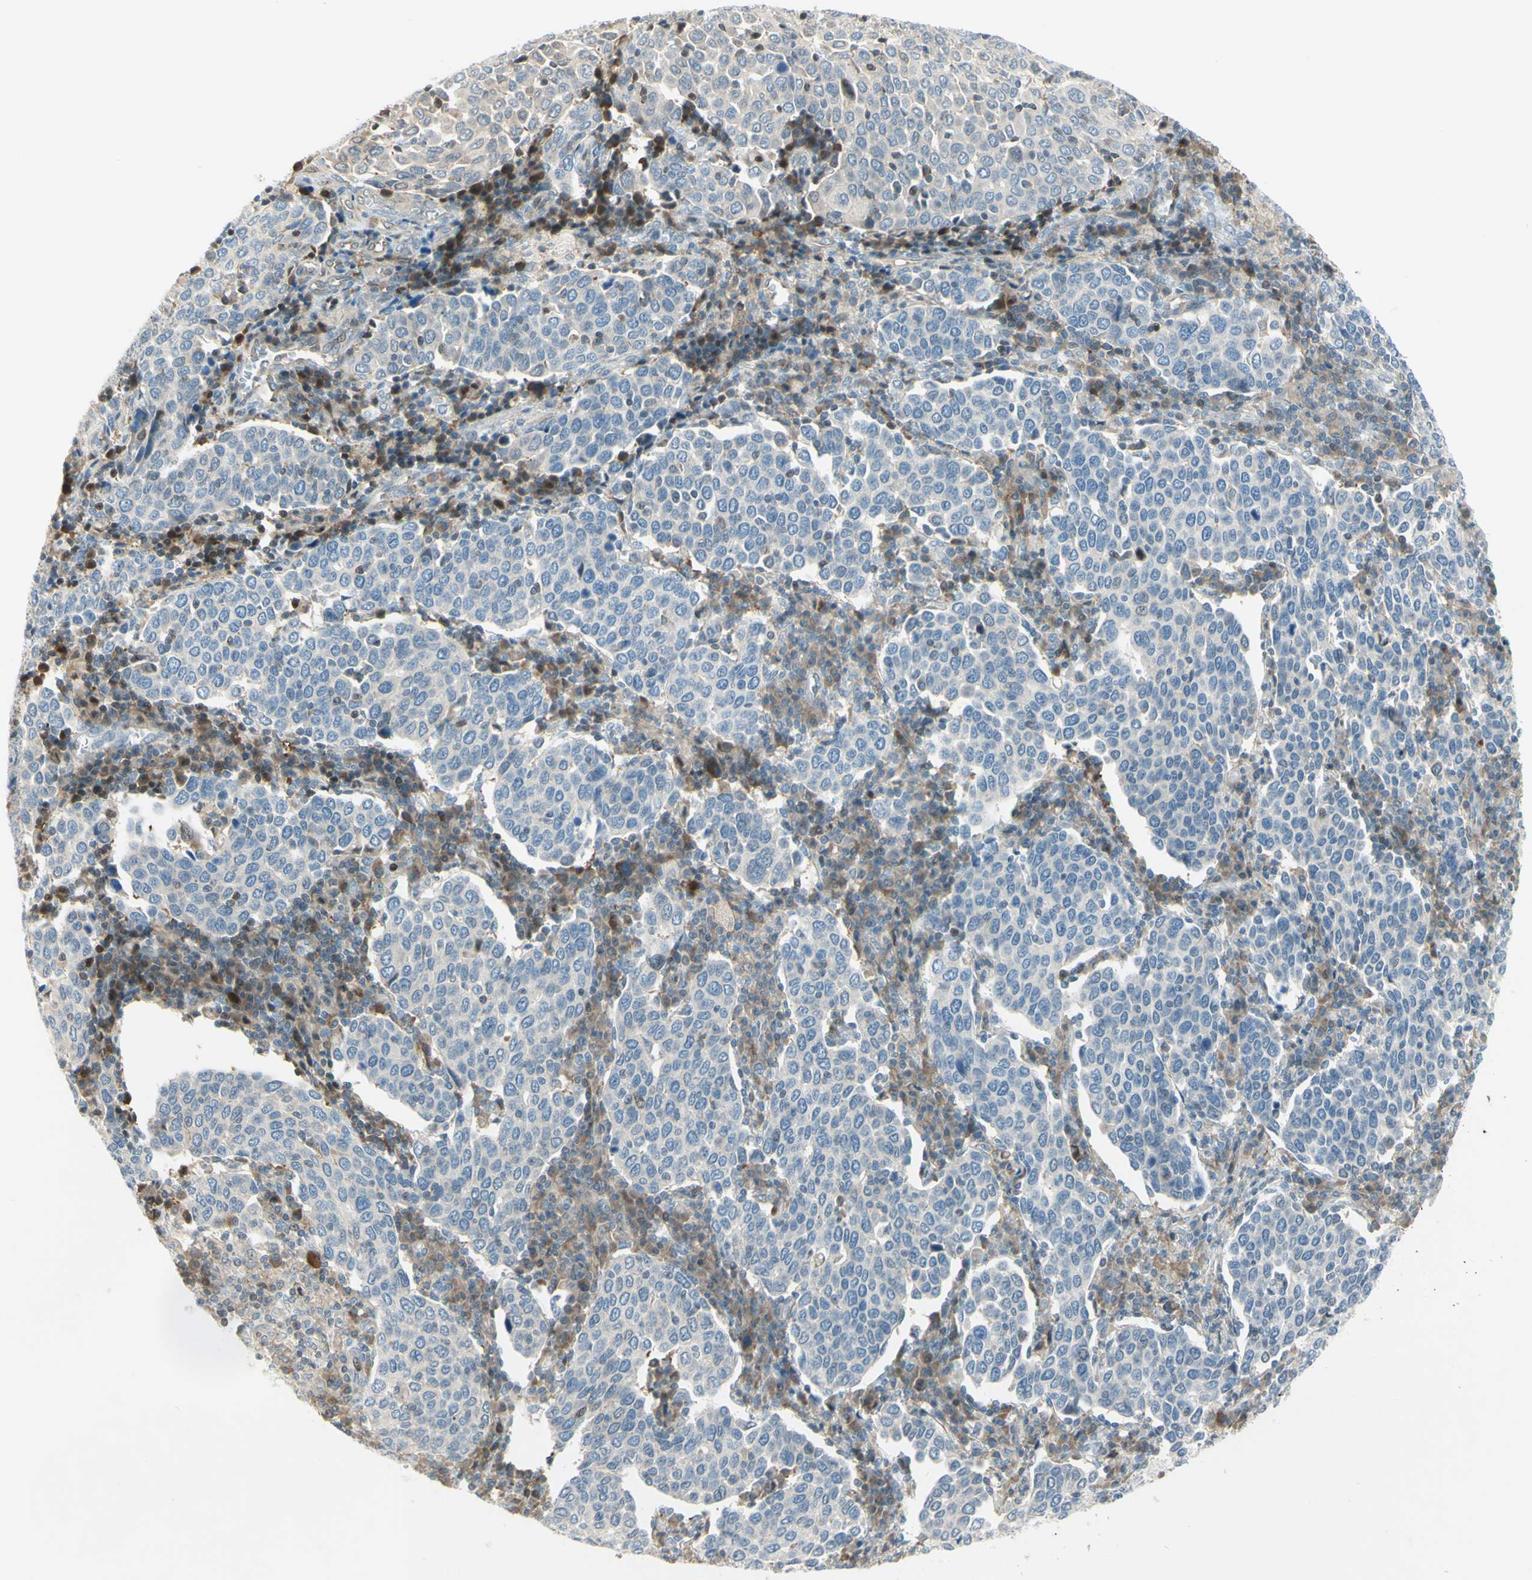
{"staining": {"intensity": "negative", "quantity": "none", "location": "none"}, "tissue": "cervical cancer", "cell_type": "Tumor cells", "image_type": "cancer", "snomed": [{"axis": "morphology", "description": "Squamous cell carcinoma, NOS"}, {"axis": "topography", "description": "Cervix"}], "caption": "Immunohistochemistry (IHC) photomicrograph of neoplastic tissue: cervical squamous cell carcinoma stained with DAB (3,3'-diaminobenzidine) demonstrates no significant protein expression in tumor cells.", "gene": "C1orf159", "patient": {"sex": "female", "age": 40}}